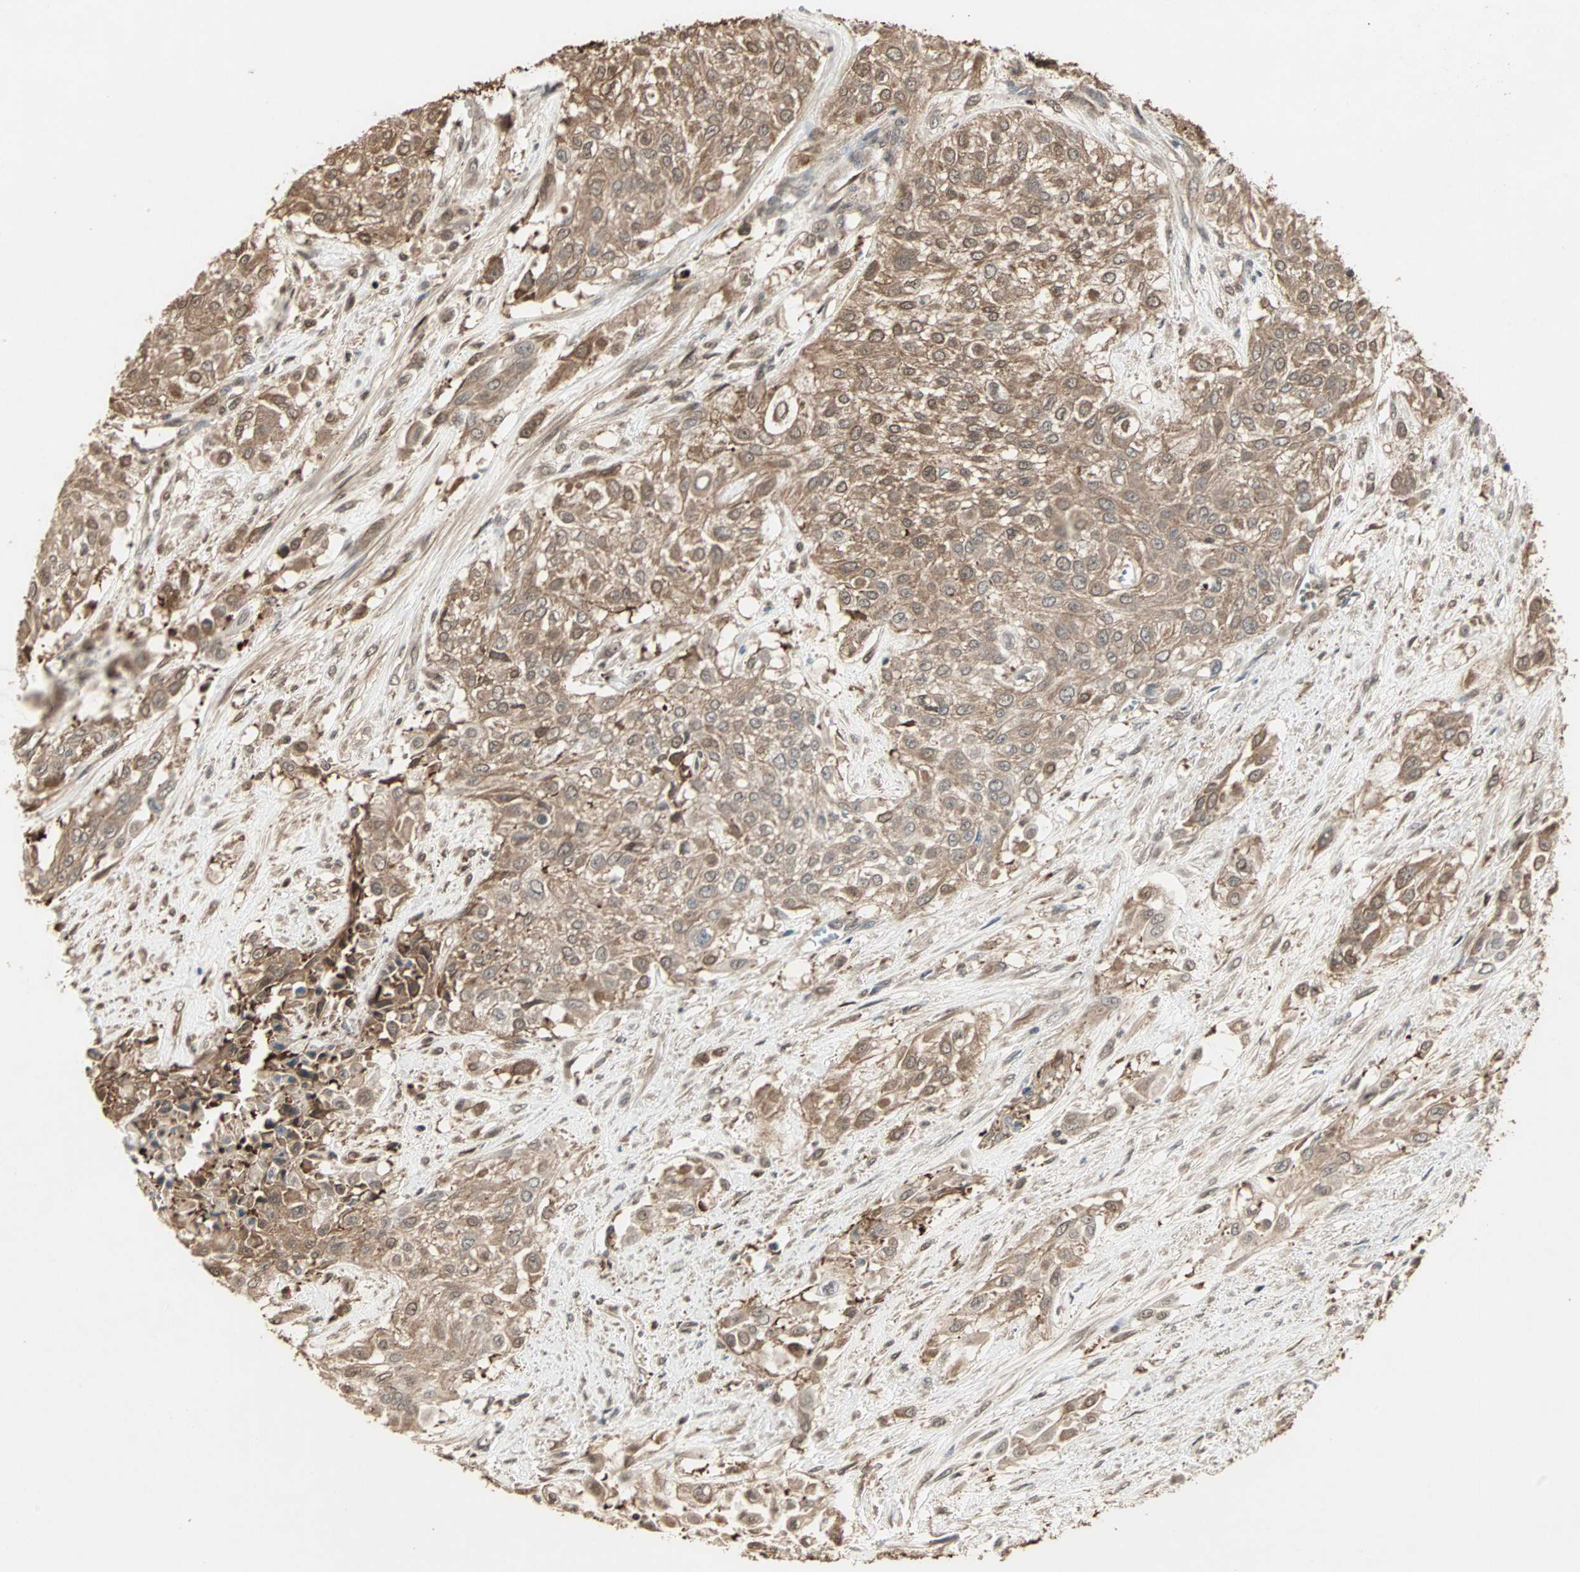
{"staining": {"intensity": "moderate", "quantity": ">75%", "location": "cytoplasmic/membranous,nuclear"}, "tissue": "urothelial cancer", "cell_type": "Tumor cells", "image_type": "cancer", "snomed": [{"axis": "morphology", "description": "Urothelial carcinoma, High grade"}, {"axis": "topography", "description": "Urinary bladder"}], "caption": "Immunohistochemical staining of urothelial cancer exhibits moderate cytoplasmic/membranous and nuclear protein staining in approximately >75% of tumor cells.", "gene": "DRG2", "patient": {"sex": "male", "age": 57}}